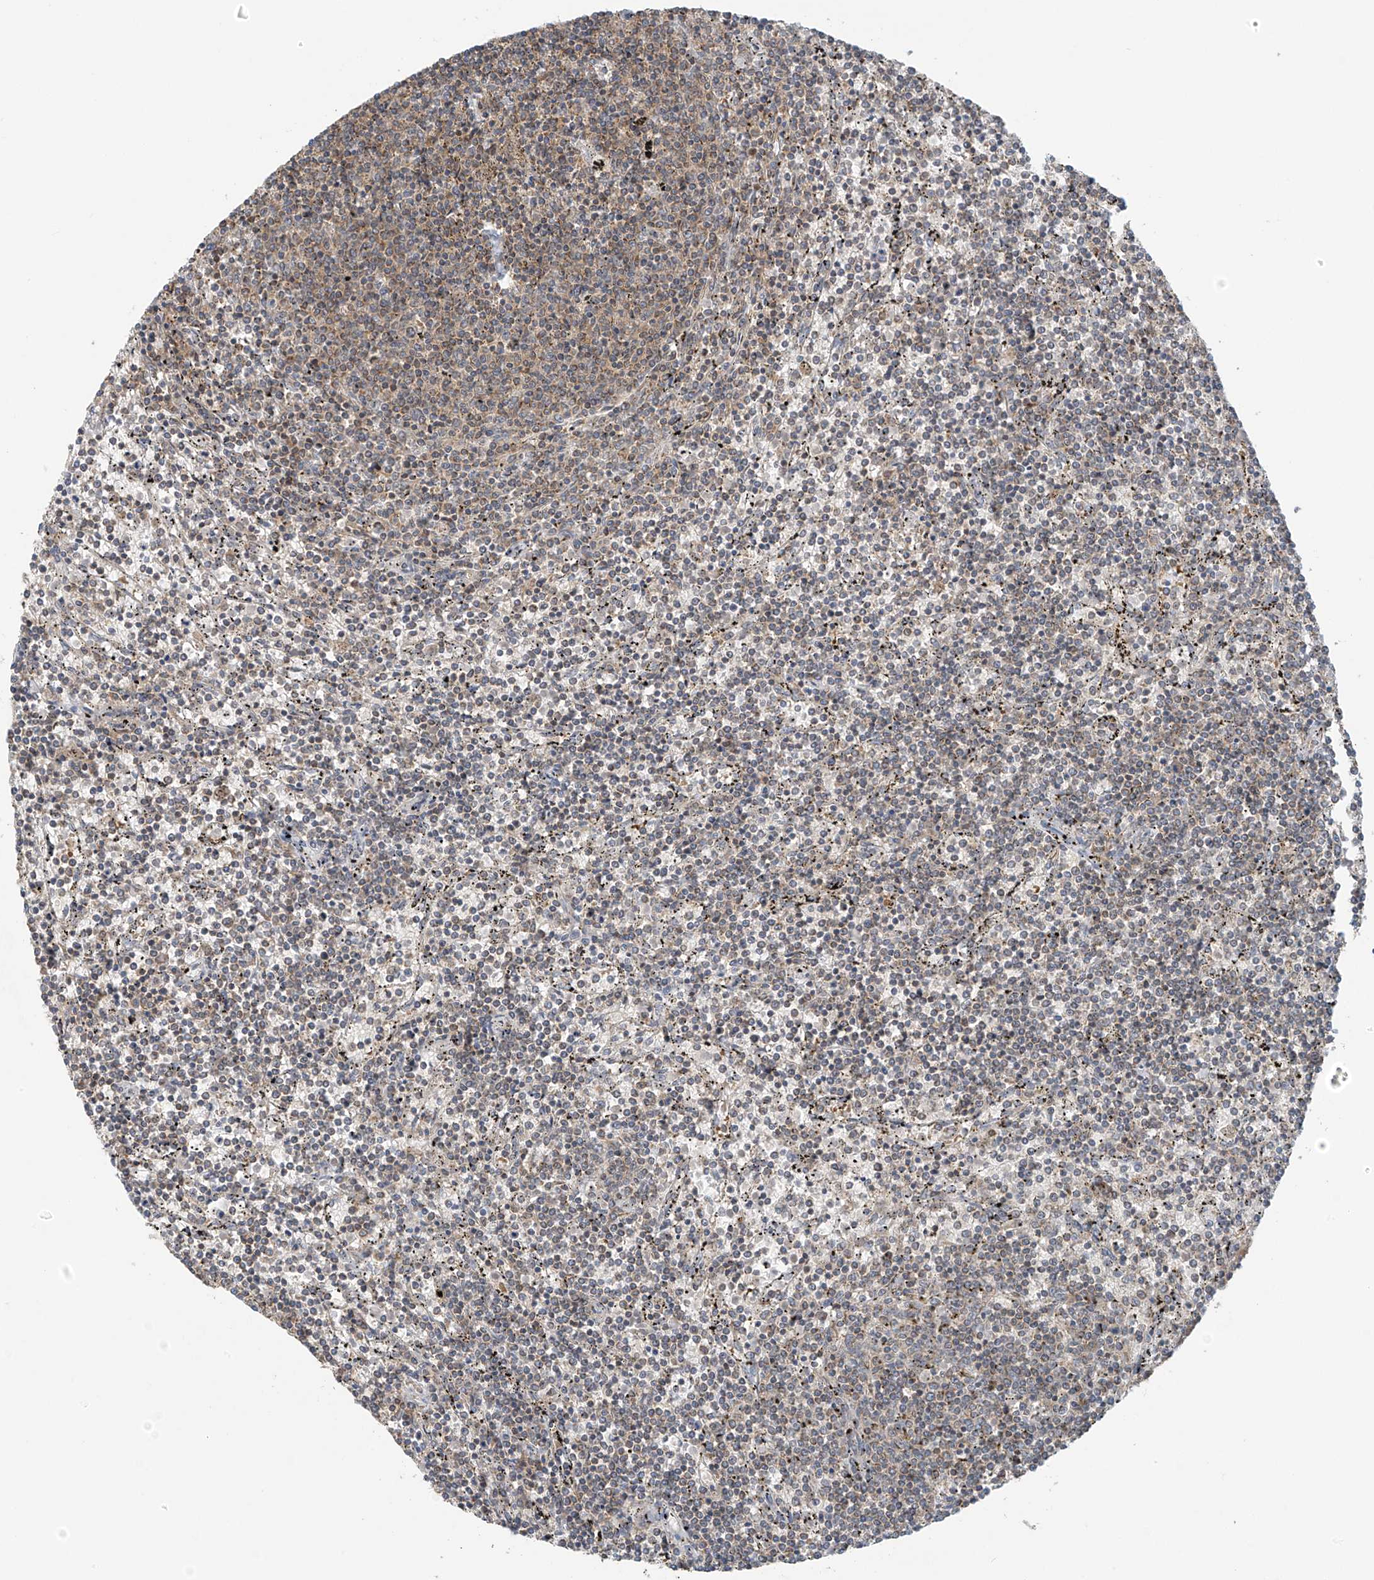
{"staining": {"intensity": "weak", "quantity": "<25%", "location": "cytoplasmic/membranous"}, "tissue": "lymphoma", "cell_type": "Tumor cells", "image_type": "cancer", "snomed": [{"axis": "morphology", "description": "Malignant lymphoma, non-Hodgkin's type, Low grade"}, {"axis": "topography", "description": "Spleen"}], "caption": "Micrograph shows no protein expression in tumor cells of malignant lymphoma, non-Hodgkin's type (low-grade) tissue.", "gene": "HDDC2", "patient": {"sex": "female", "age": 50}}